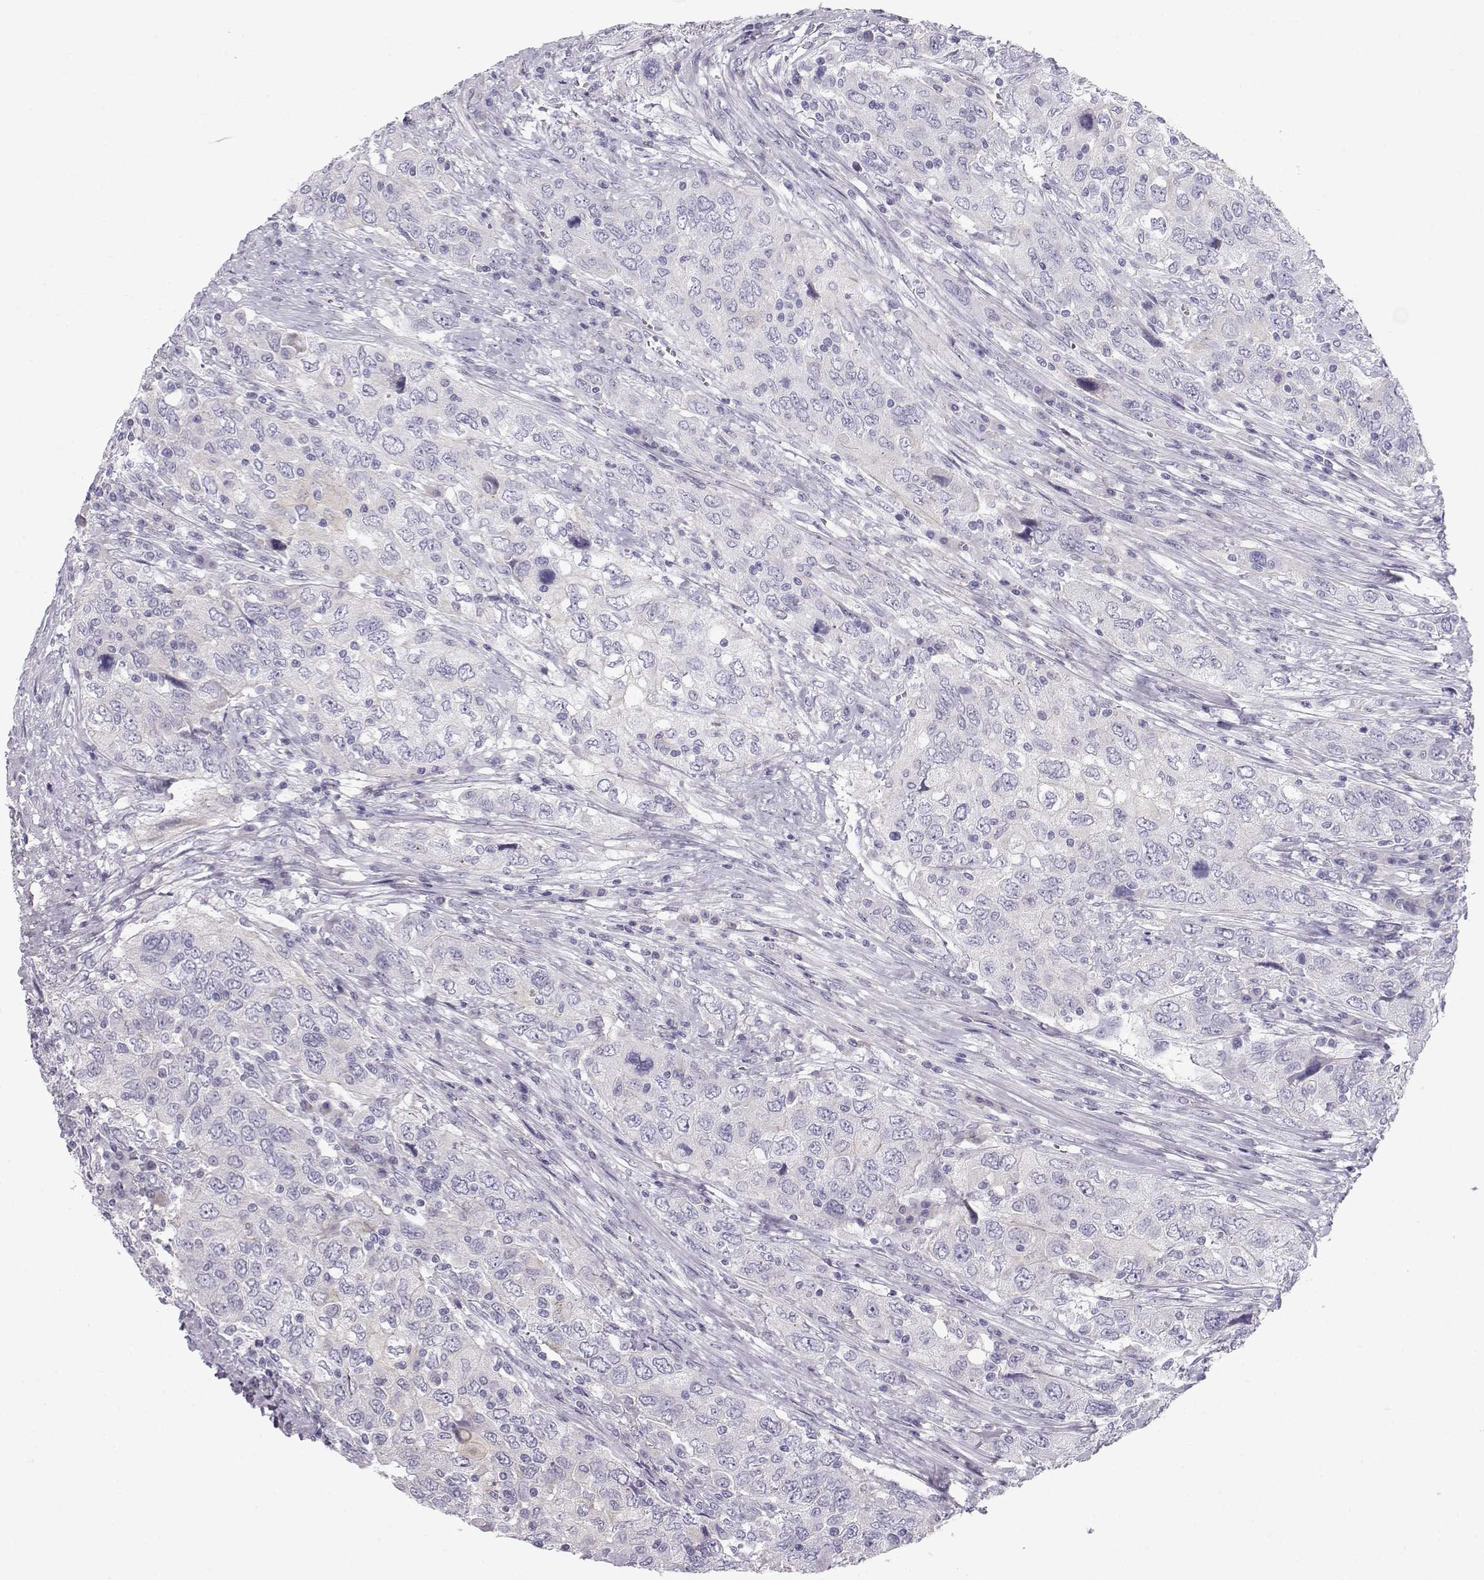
{"staining": {"intensity": "negative", "quantity": "none", "location": "none"}, "tissue": "urothelial cancer", "cell_type": "Tumor cells", "image_type": "cancer", "snomed": [{"axis": "morphology", "description": "Urothelial carcinoma, High grade"}, {"axis": "topography", "description": "Urinary bladder"}], "caption": "DAB (3,3'-diaminobenzidine) immunohistochemical staining of urothelial cancer exhibits no significant staining in tumor cells.", "gene": "GPR26", "patient": {"sex": "male", "age": 76}}